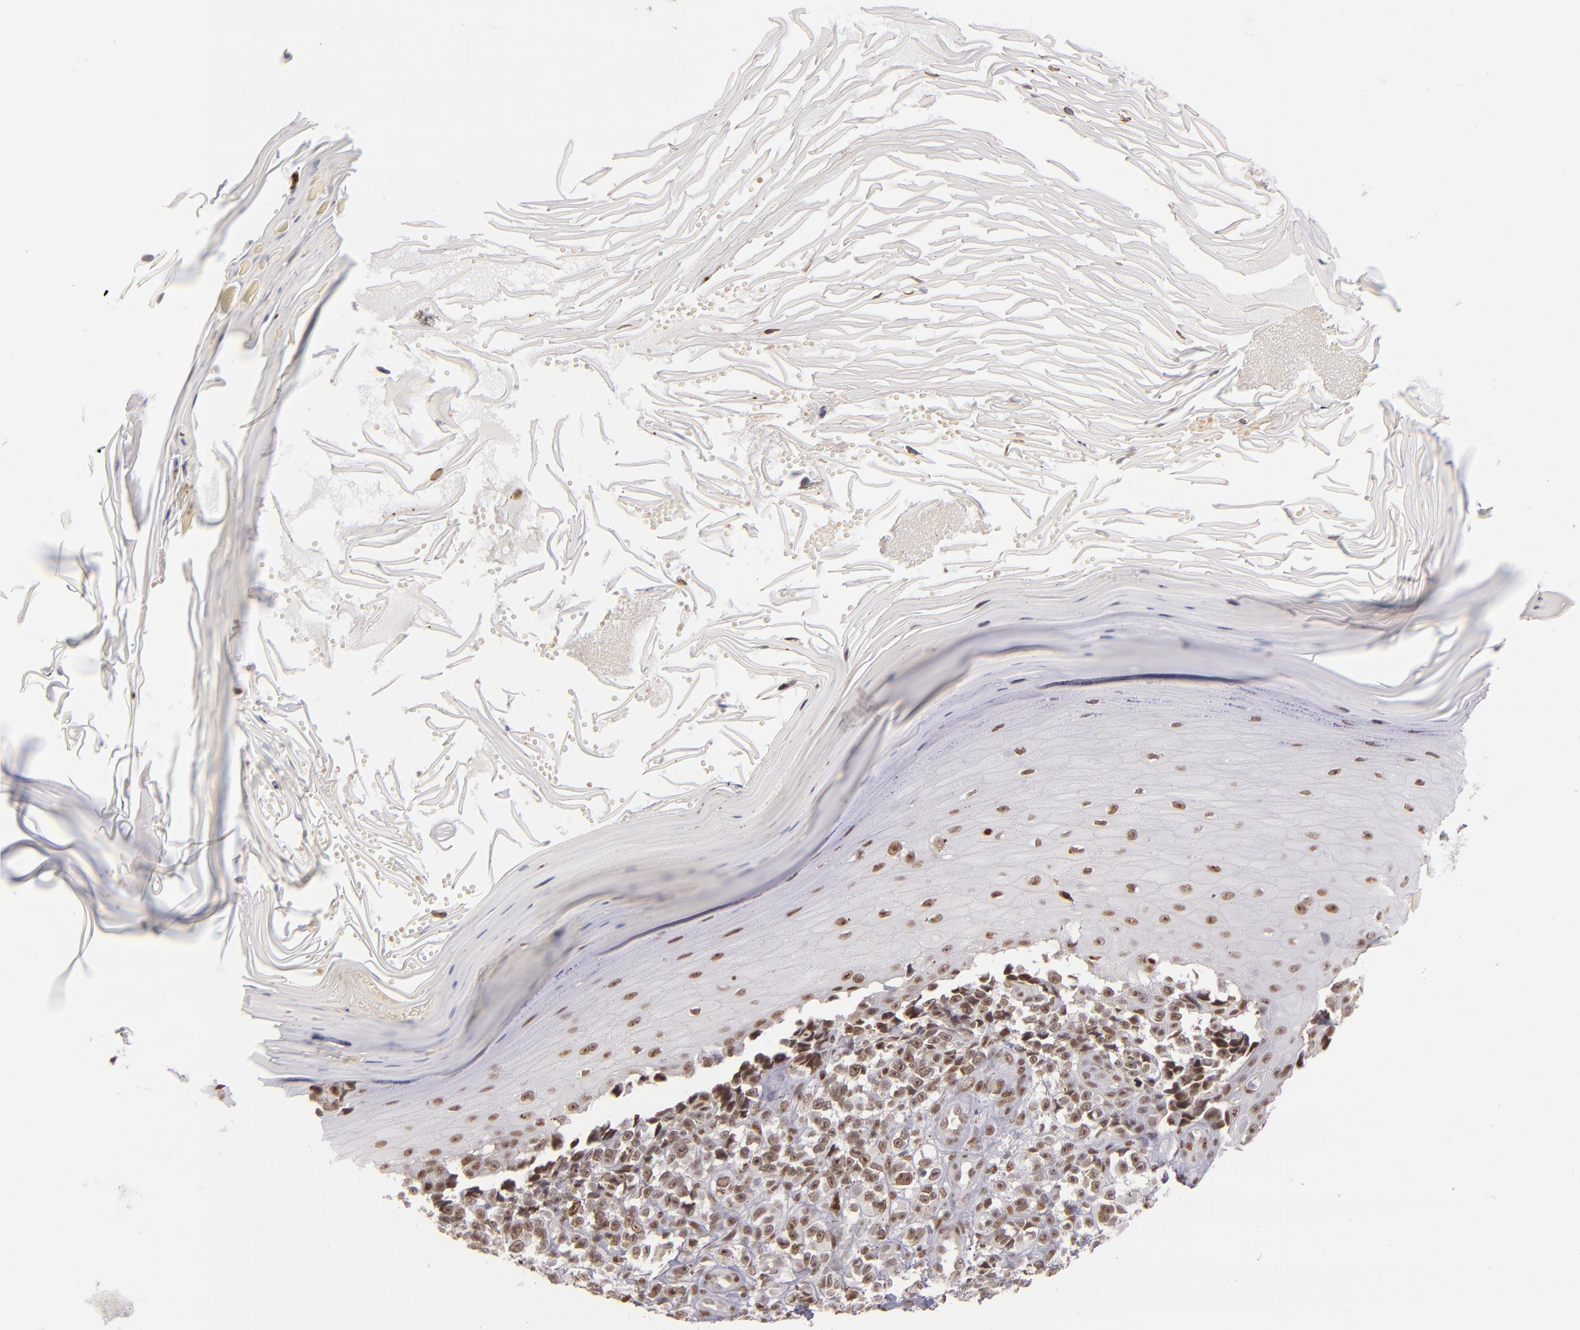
{"staining": {"intensity": "weak", "quantity": ">75%", "location": "nuclear"}, "tissue": "melanoma", "cell_type": "Tumor cells", "image_type": "cancer", "snomed": [{"axis": "morphology", "description": "Malignant melanoma, NOS"}, {"axis": "topography", "description": "Skin"}], "caption": "A micrograph of melanoma stained for a protein exhibits weak nuclear brown staining in tumor cells.", "gene": "NCOR2", "patient": {"sex": "female", "age": 82}}